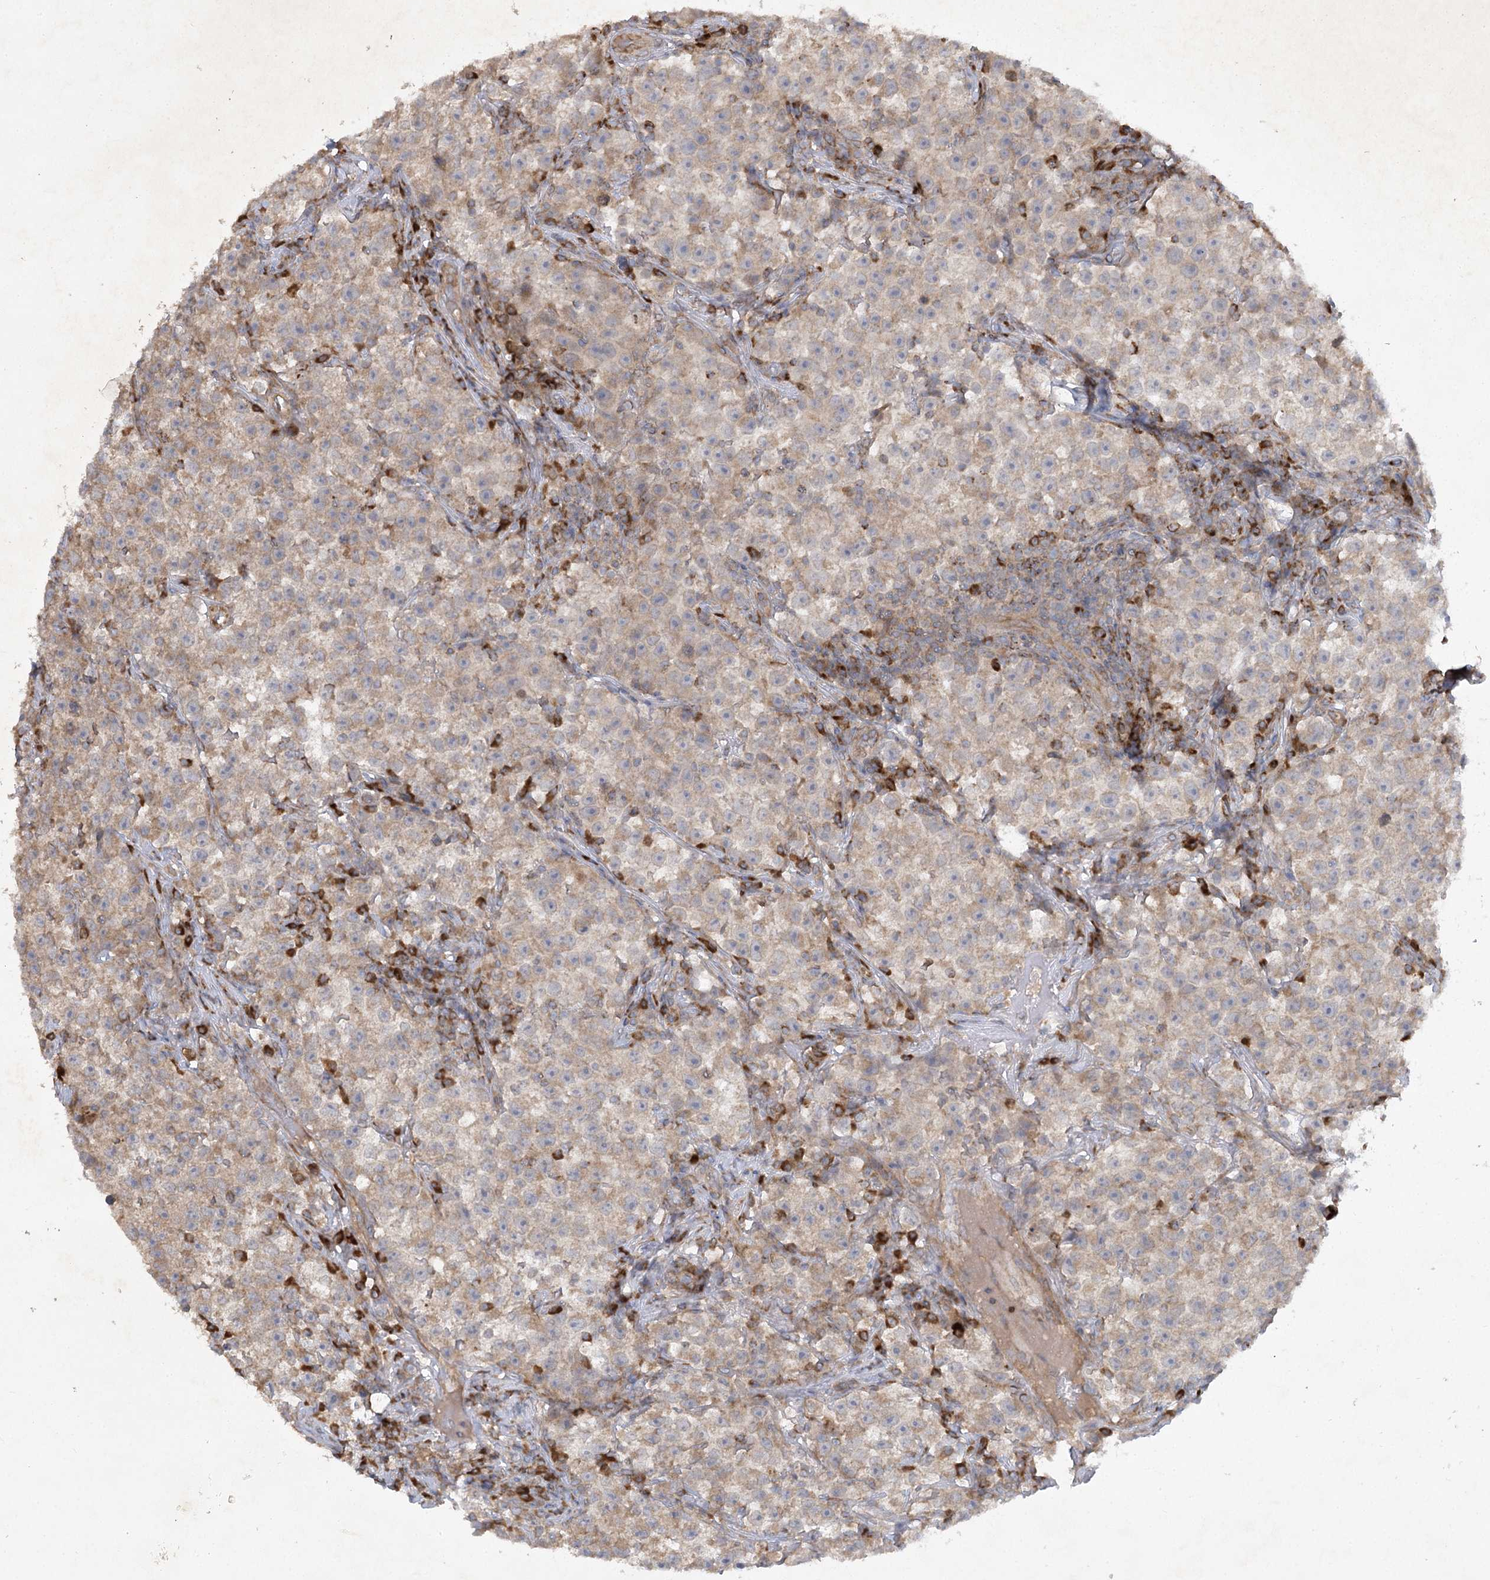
{"staining": {"intensity": "weak", "quantity": "25%-75%", "location": "cytoplasmic/membranous"}, "tissue": "testis cancer", "cell_type": "Tumor cells", "image_type": "cancer", "snomed": [{"axis": "morphology", "description": "Seminoma, NOS"}, {"axis": "topography", "description": "Testis"}], "caption": "DAB immunohistochemical staining of testis cancer demonstrates weak cytoplasmic/membranous protein positivity in approximately 25%-75% of tumor cells.", "gene": "TRAF3IP1", "patient": {"sex": "male", "age": 22}}